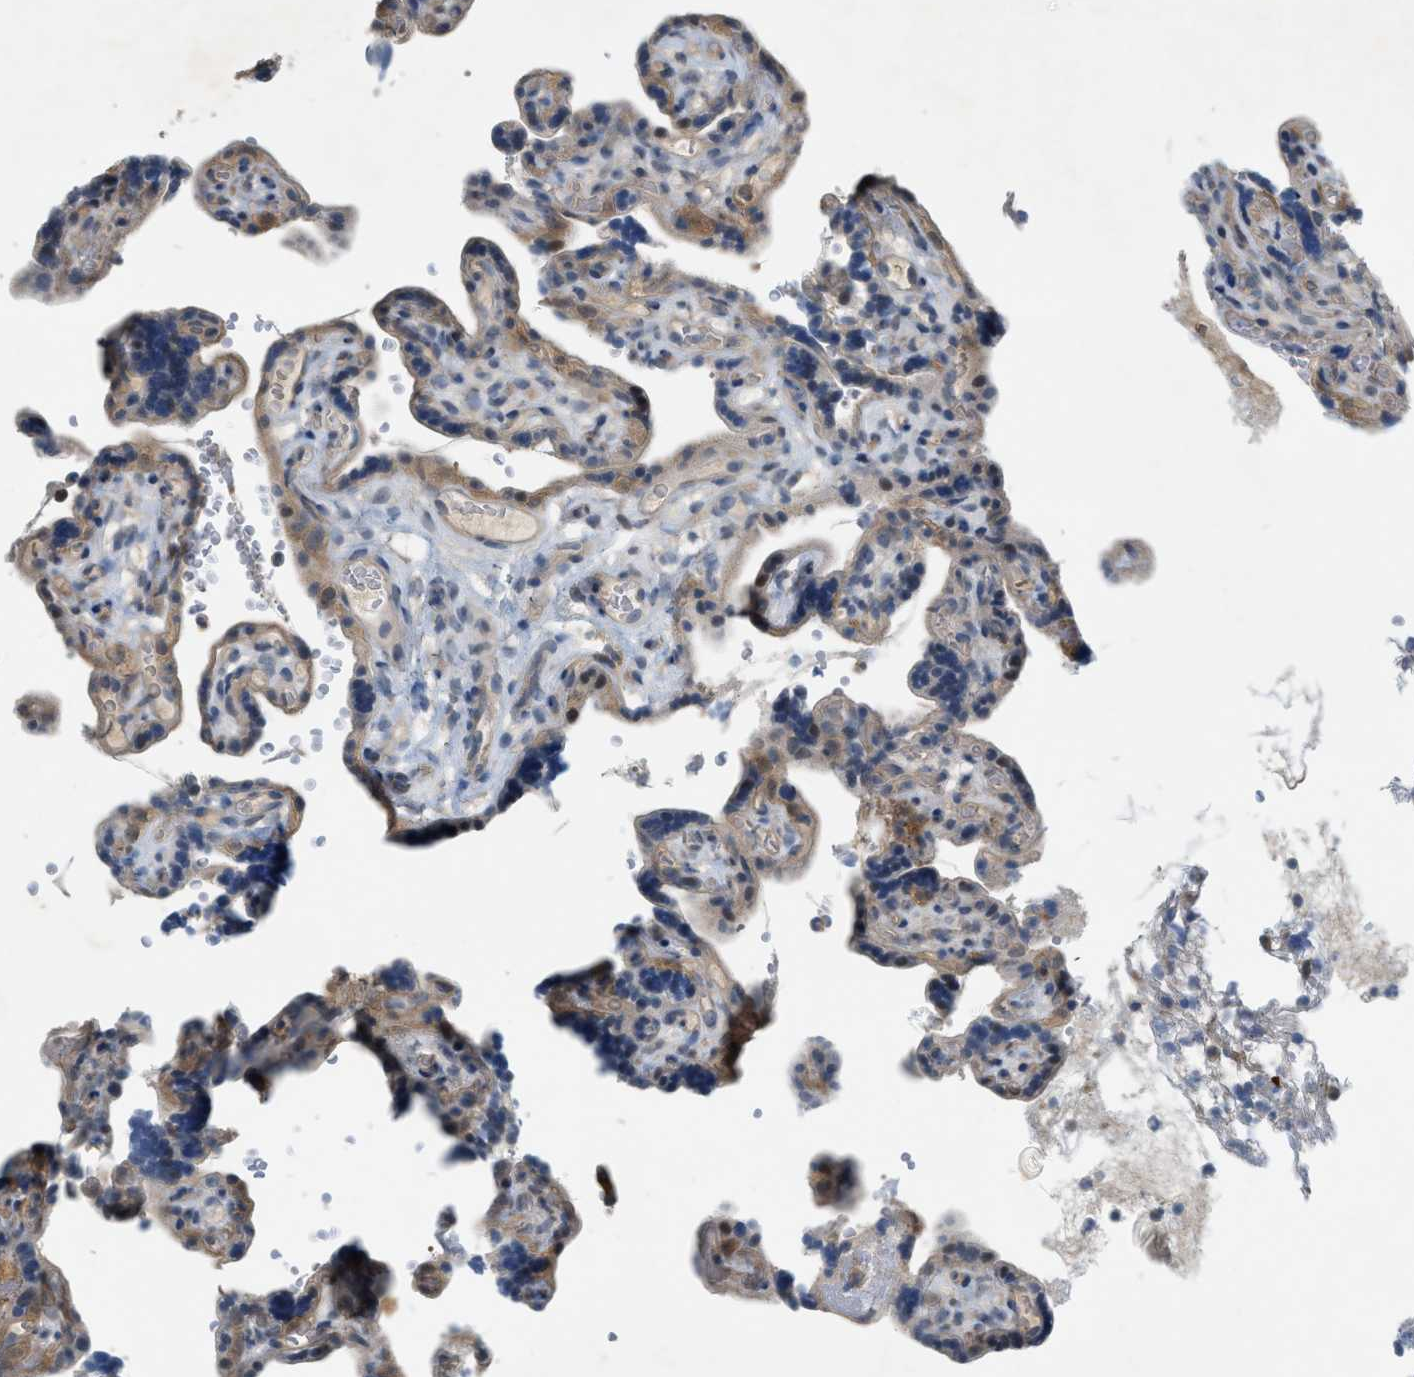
{"staining": {"intensity": "strong", "quantity": ">75%", "location": "cytoplasmic/membranous,nuclear"}, "tissue": "placenta", "cell_type": "Decidual cells", "image_type": "normal", "snomed": [{"axis": "morphology", "description": "Normal tissue, NOS"}, {"axis": "topography", "description": "Placenta"}], "caption": "IHC (DAB (3,3'-diaminobenzidine)) staining of normal placenta demonstrates strong cytoplasmic/membranous,nuclear protein positivity in approximately >75% of decidual cells. The staining was performed using DAB, with brown indicating positive protein expression. Nuclei are stained blue with hematoxylin.", "gene": "PDCL3", "patient": {"sex": "female", "age": 30}}